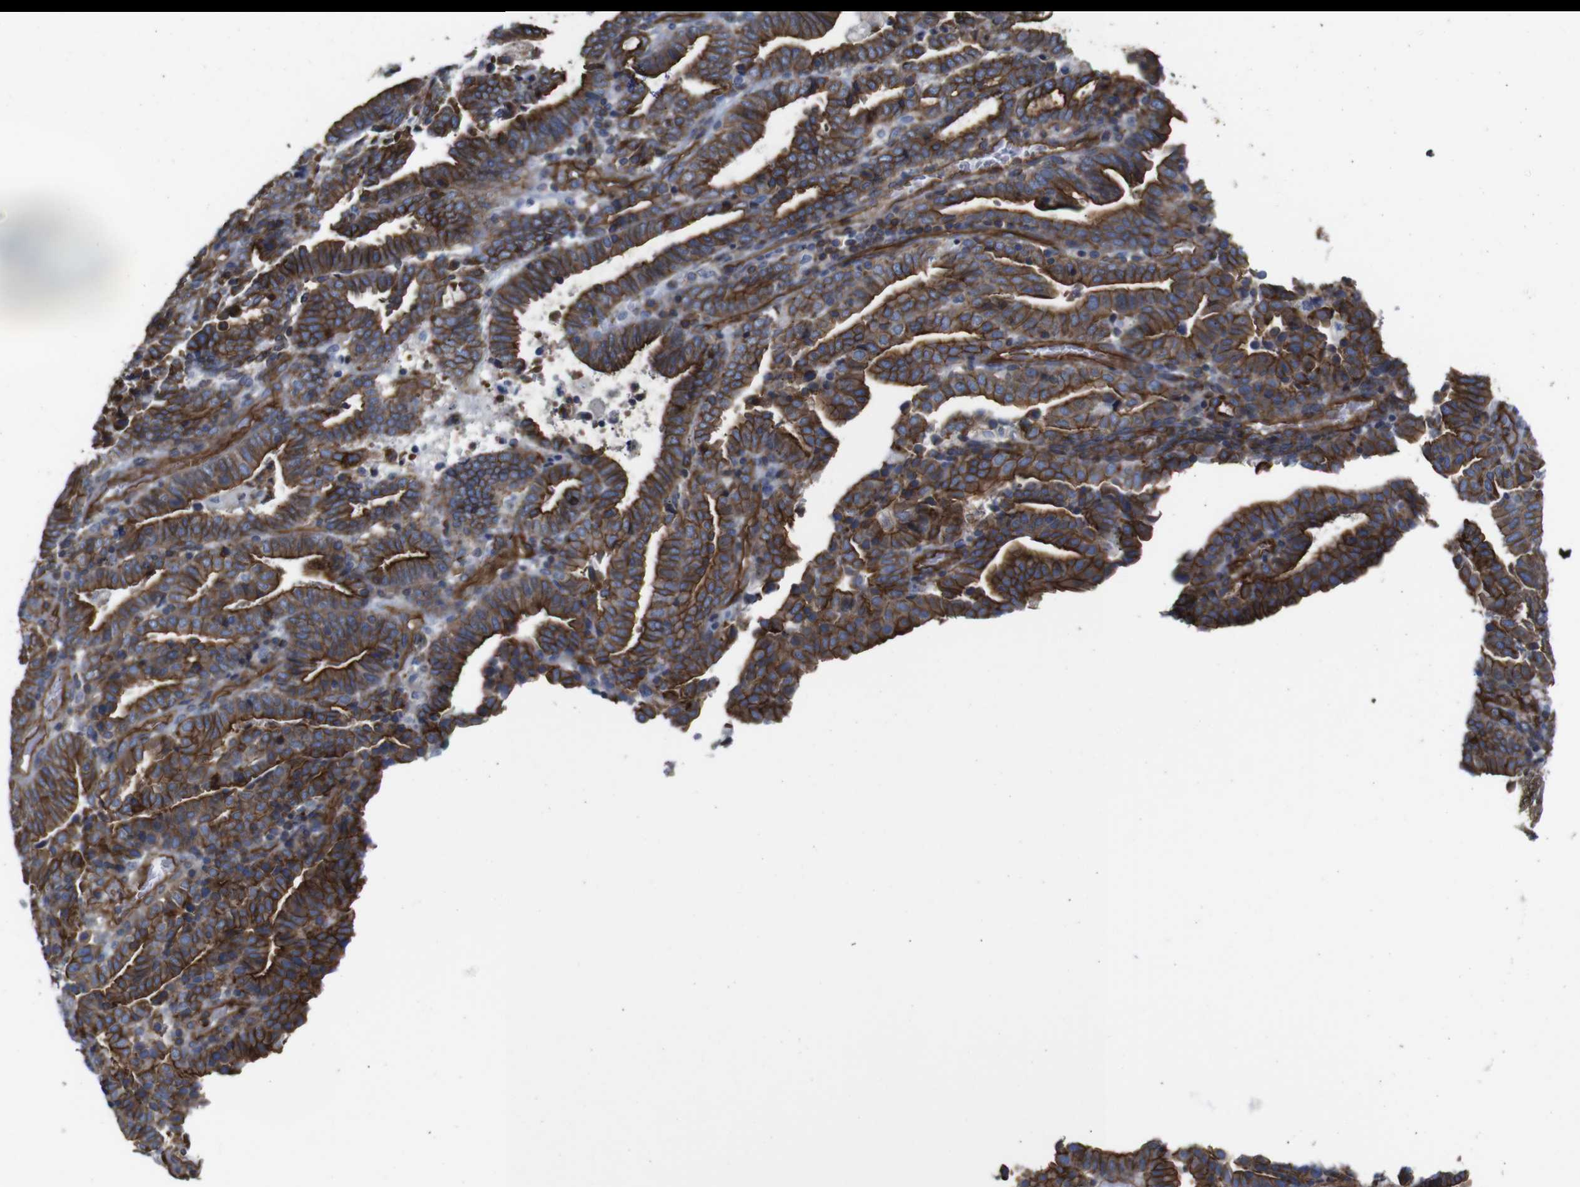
{"staining": {"intensity": "strong", "quantity": ">75%", "location": "cytoplasmic/membranous"}, "tissue": "endometrial cancer", "cell_type": "Tumor cells", "image_type": "cancer", "snomed": [{"axis": "morphology", "description": "Adenocarcinoma, NOS"}, {"axis": "topography", "description": "Uterus"}], "caption": "This histopathology image exhibits immunohistochemistry staining of endometrial adenocarcinoma, with high strong cytoplasmic/membranous staining in about >75% of tumor cells.", "gene": "SPTBN1", "patient": {"sex": "female", "age": 83}}